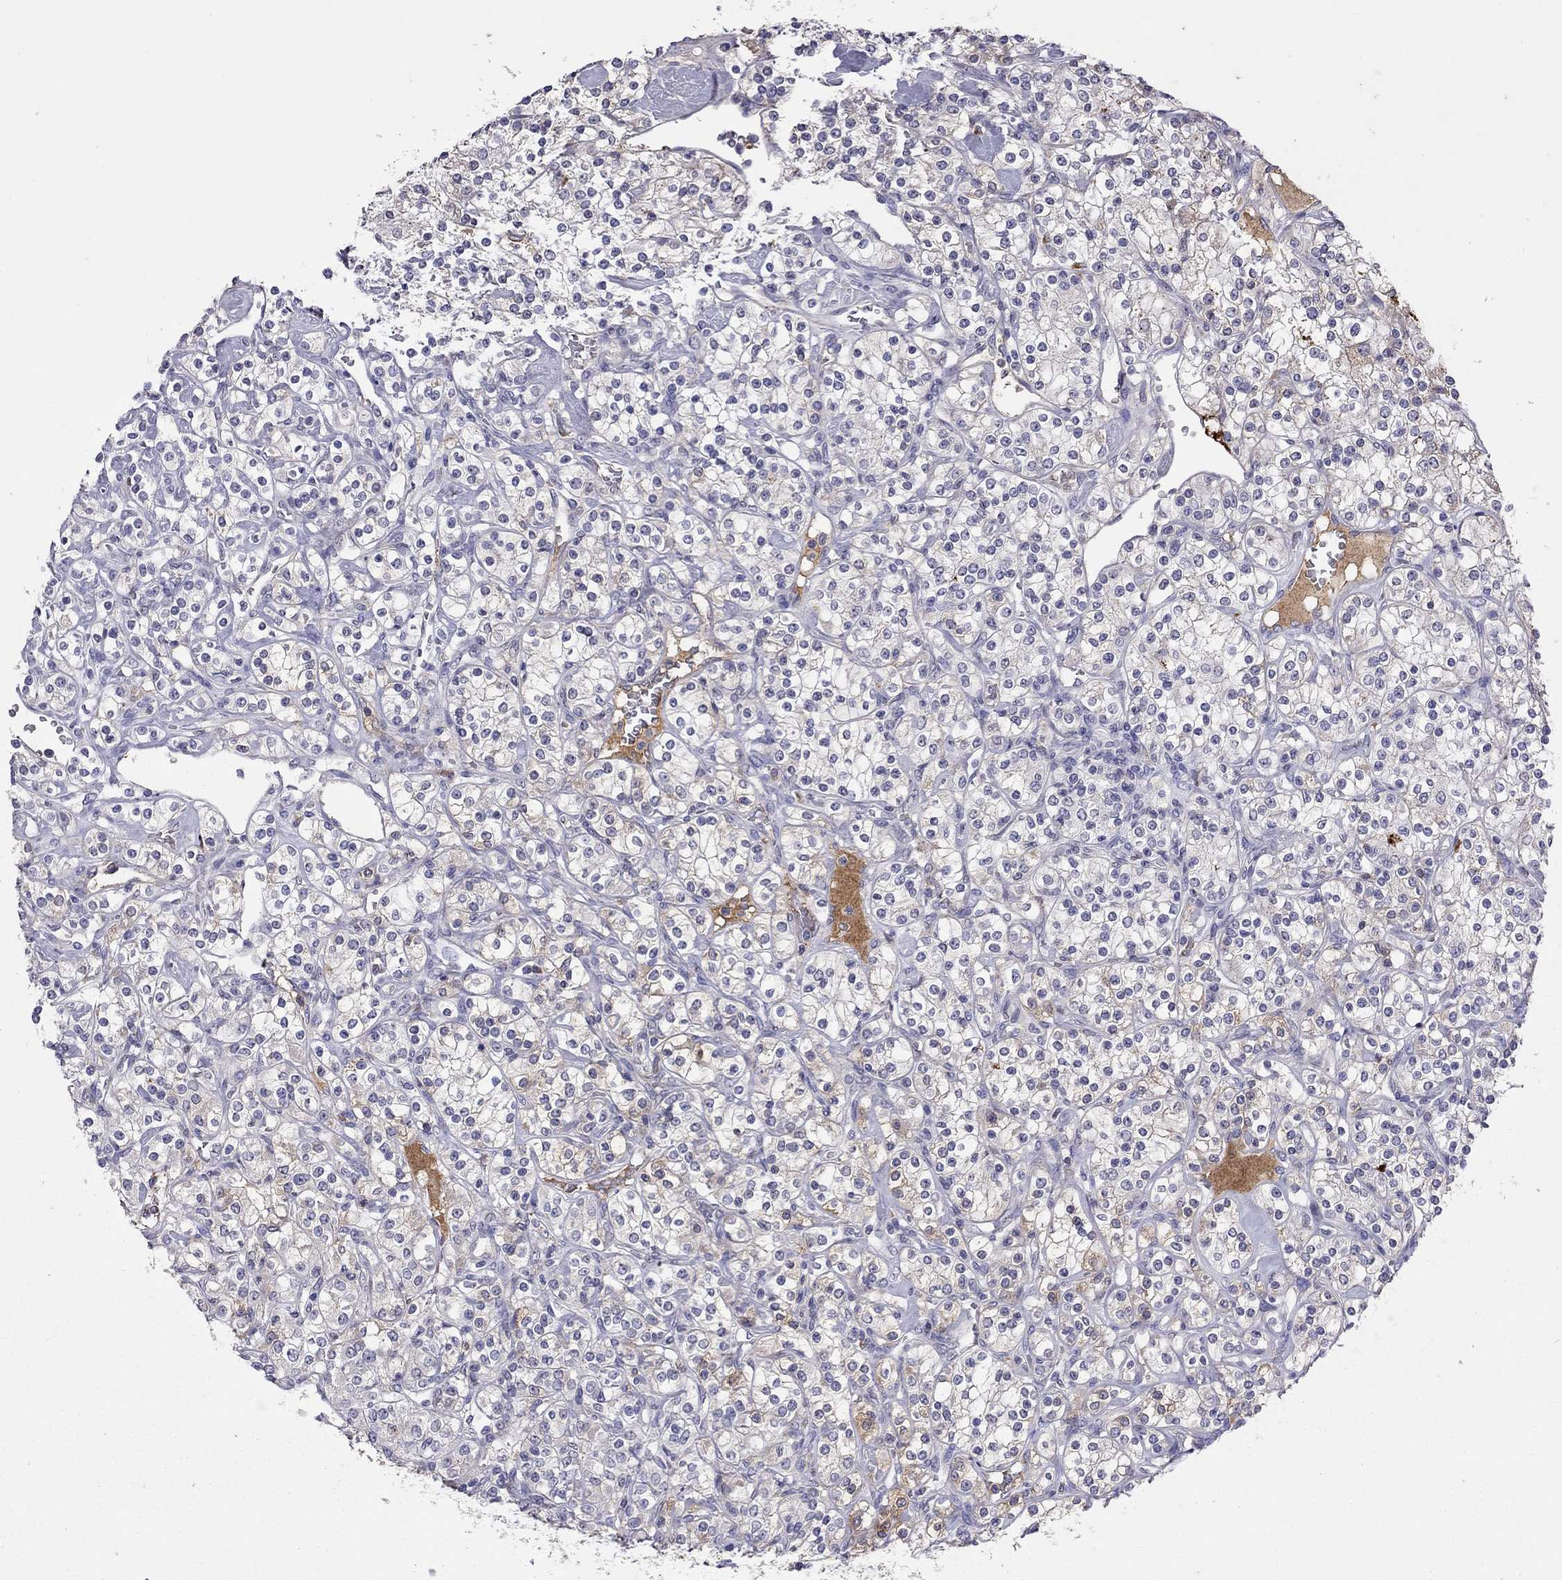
{"staining": {"intensity": "weak", "quantity": "25%-75%", "location": "cytoplasmic/membranous"}, "tissue": "renal cancer", "cell_type": "Tumor cells", "image_type": "cancer", "snomed": [{"axis": "morphology", "description": "Adenocarcinoma, NOS"}, {"axis": "topography", "description": "Kidney"}], "caption": "Renal cancer (adenocarcinoma) stained for a protein (brown) reveals weak cytoplasmic/membranous positive positivity in approximately 25%-75% of tumor cells.", "gene": "SERPINA3", "patient": {"sex": "male", "age": 77}}